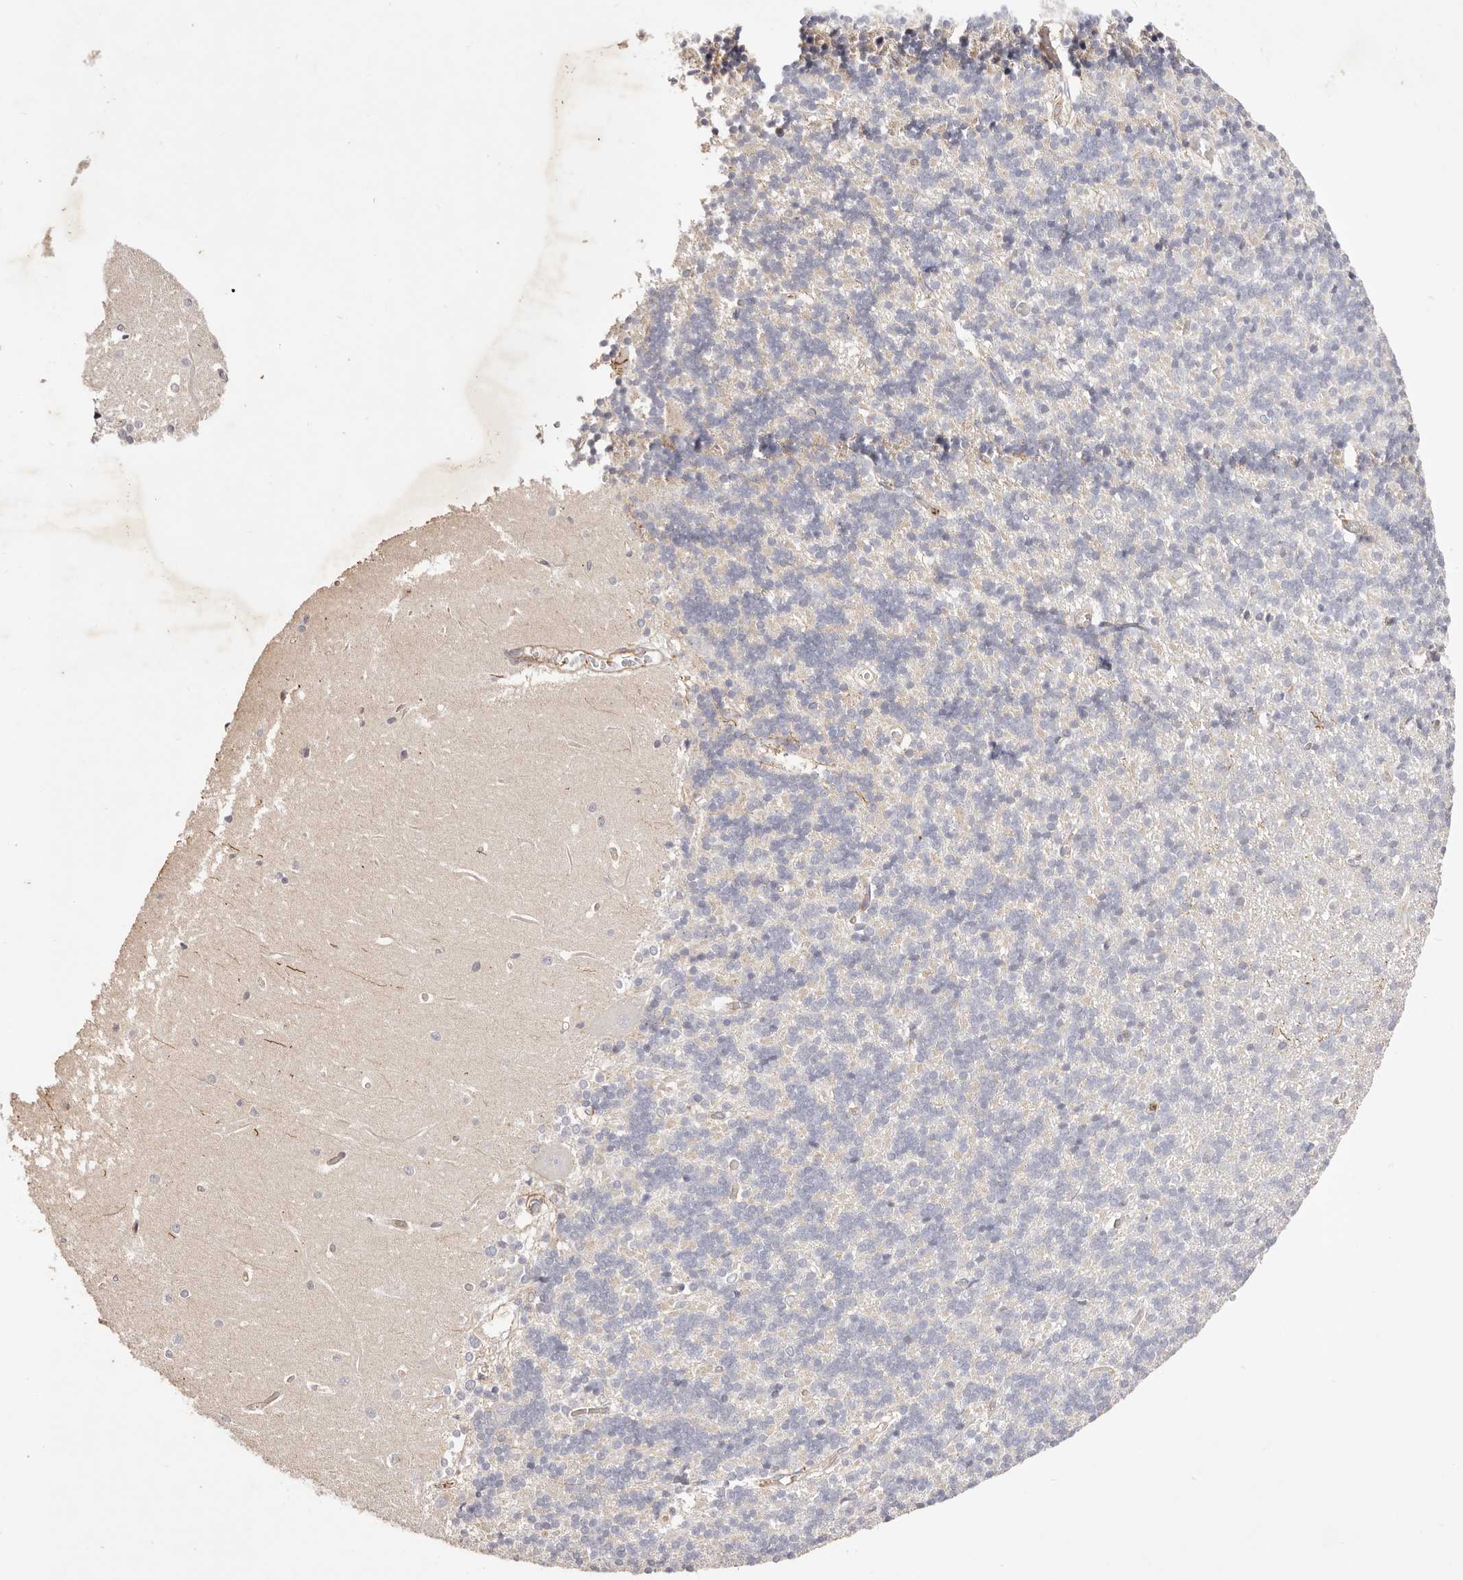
{"staining": {"intensity": "negative", "quantity": "none", "location": "none"}, "tissue": "cerebellum", "cell_type": "Cells in granular layer", "image_type": "normal", "snomed": [{"axis": "morphology", "description": "Normal tissue, NOS"}, {"axis": "topography", "description": "Cerebellum"}], "caption": "High magnification brightfield microscopy of unremarkable cerebellum stained with DAB (brown) and counterstained with hematoxylin (blue): cells in granular layer show no significant staining. (Stains: DAB (3,3'-diaminobenzidine) immunohistochemistry (IHC) with hematoxylin counter stain, Microscopy: brightfield microscopy at high magnification).", "gene": "SLC35B2", "patient": {"sex": "male", "age": 37}}